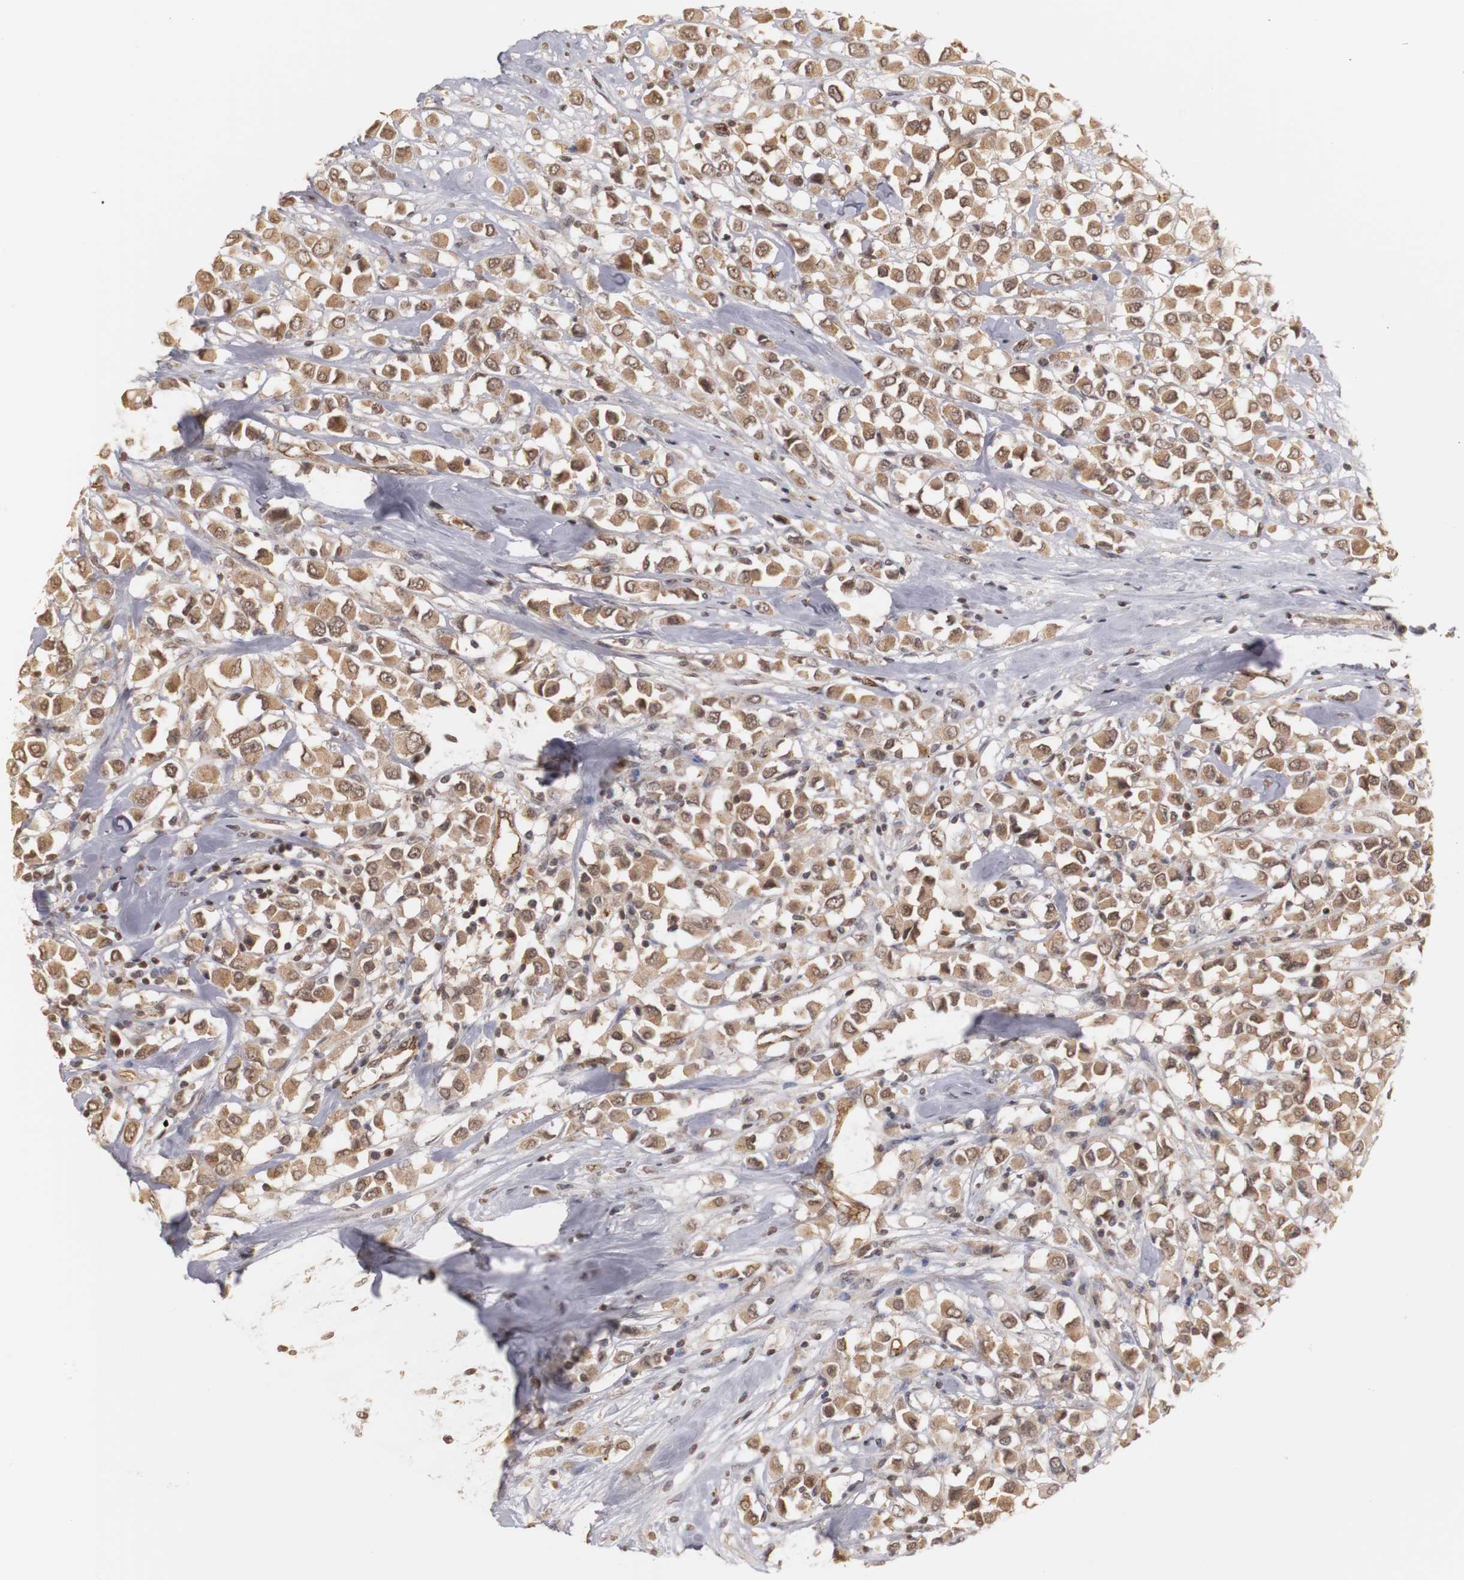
{"staining": {"intensity": "moderate", "quantity": ">75%", "location": "cytoplasmic/membranous,nuclear"}, "tissue": "breast cancer", "cell_type": "Tumor cells", "image_type": "cancer", "snomed": [{"axis": "morphology", "description": "Duct carcinoma"}, {"axis": "topography", "description": "Breast"}], "caption": "Immunohistochemical staining of human intraductal carcinoma (breast) displays medium levels of moderate cytoplasmic/membranous and nuclear protein positivity in approximately >75% of tumor cells.", "gene": "PLEKHA1", "patient": {"sex": "female", "age": 61}}